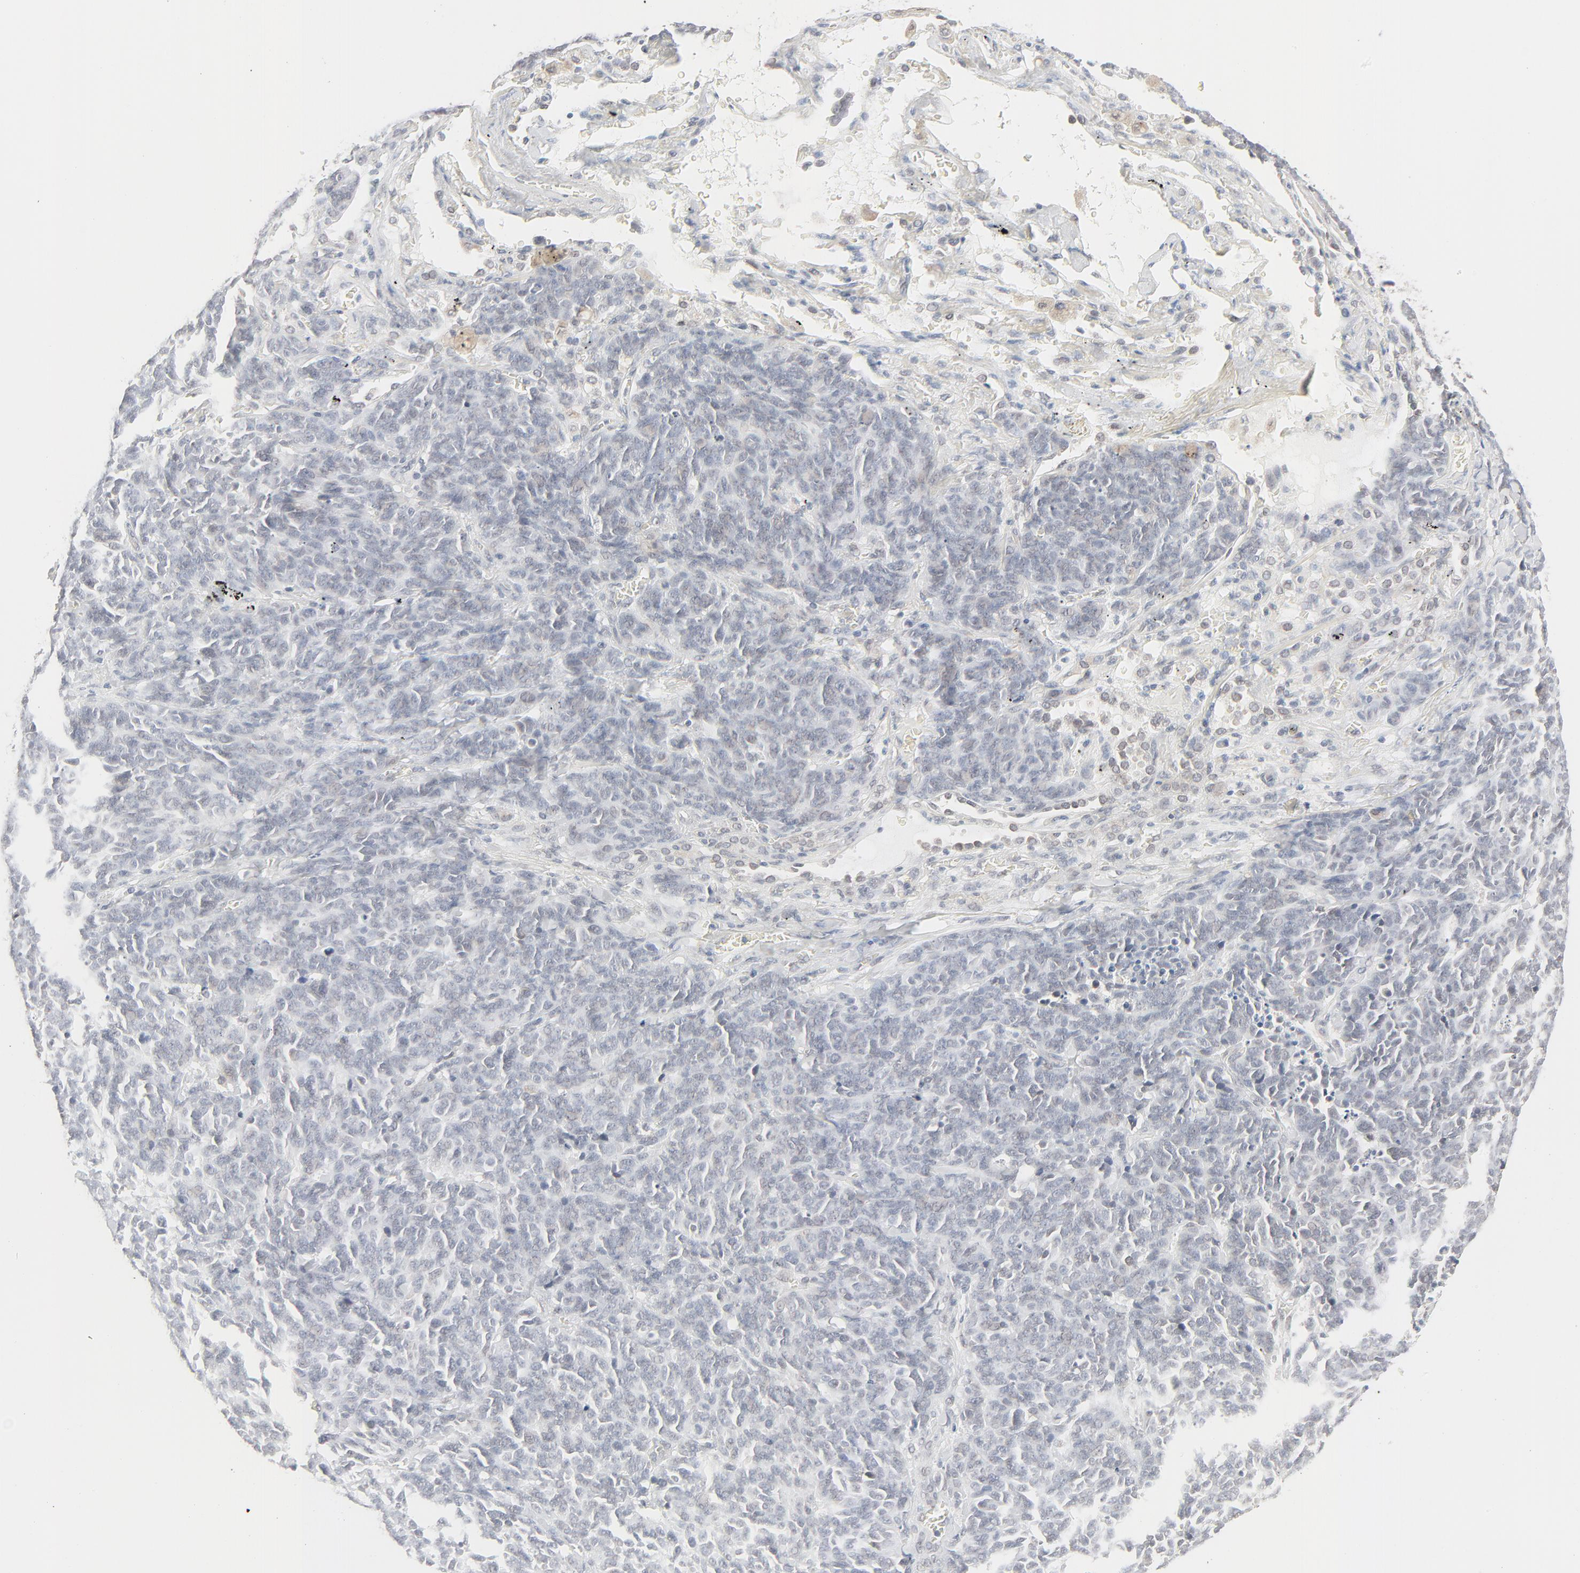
{"staining": {"intensity": "negative", "quantity": "none", "location": "none"}, "tissue": "lung cancer", "cell_type": "Tumor cells", "image_type": "cancer", "snomed": [{"axis": "morphology", "description": "Neoplasm, malignant, NOS"}, {"axis": "topography", "description": "Lung"}], "caption": "A high-resolution image shows IHC staining of lung cancer (malignant neoplasm), which displays no significant expression in tumor cells. (Brightfield microscopy of DAB immunohistochemistry (IHC) at high magnification).", "gene": "MAD1L1", "patient": {"sex": "female", "age": 58}}